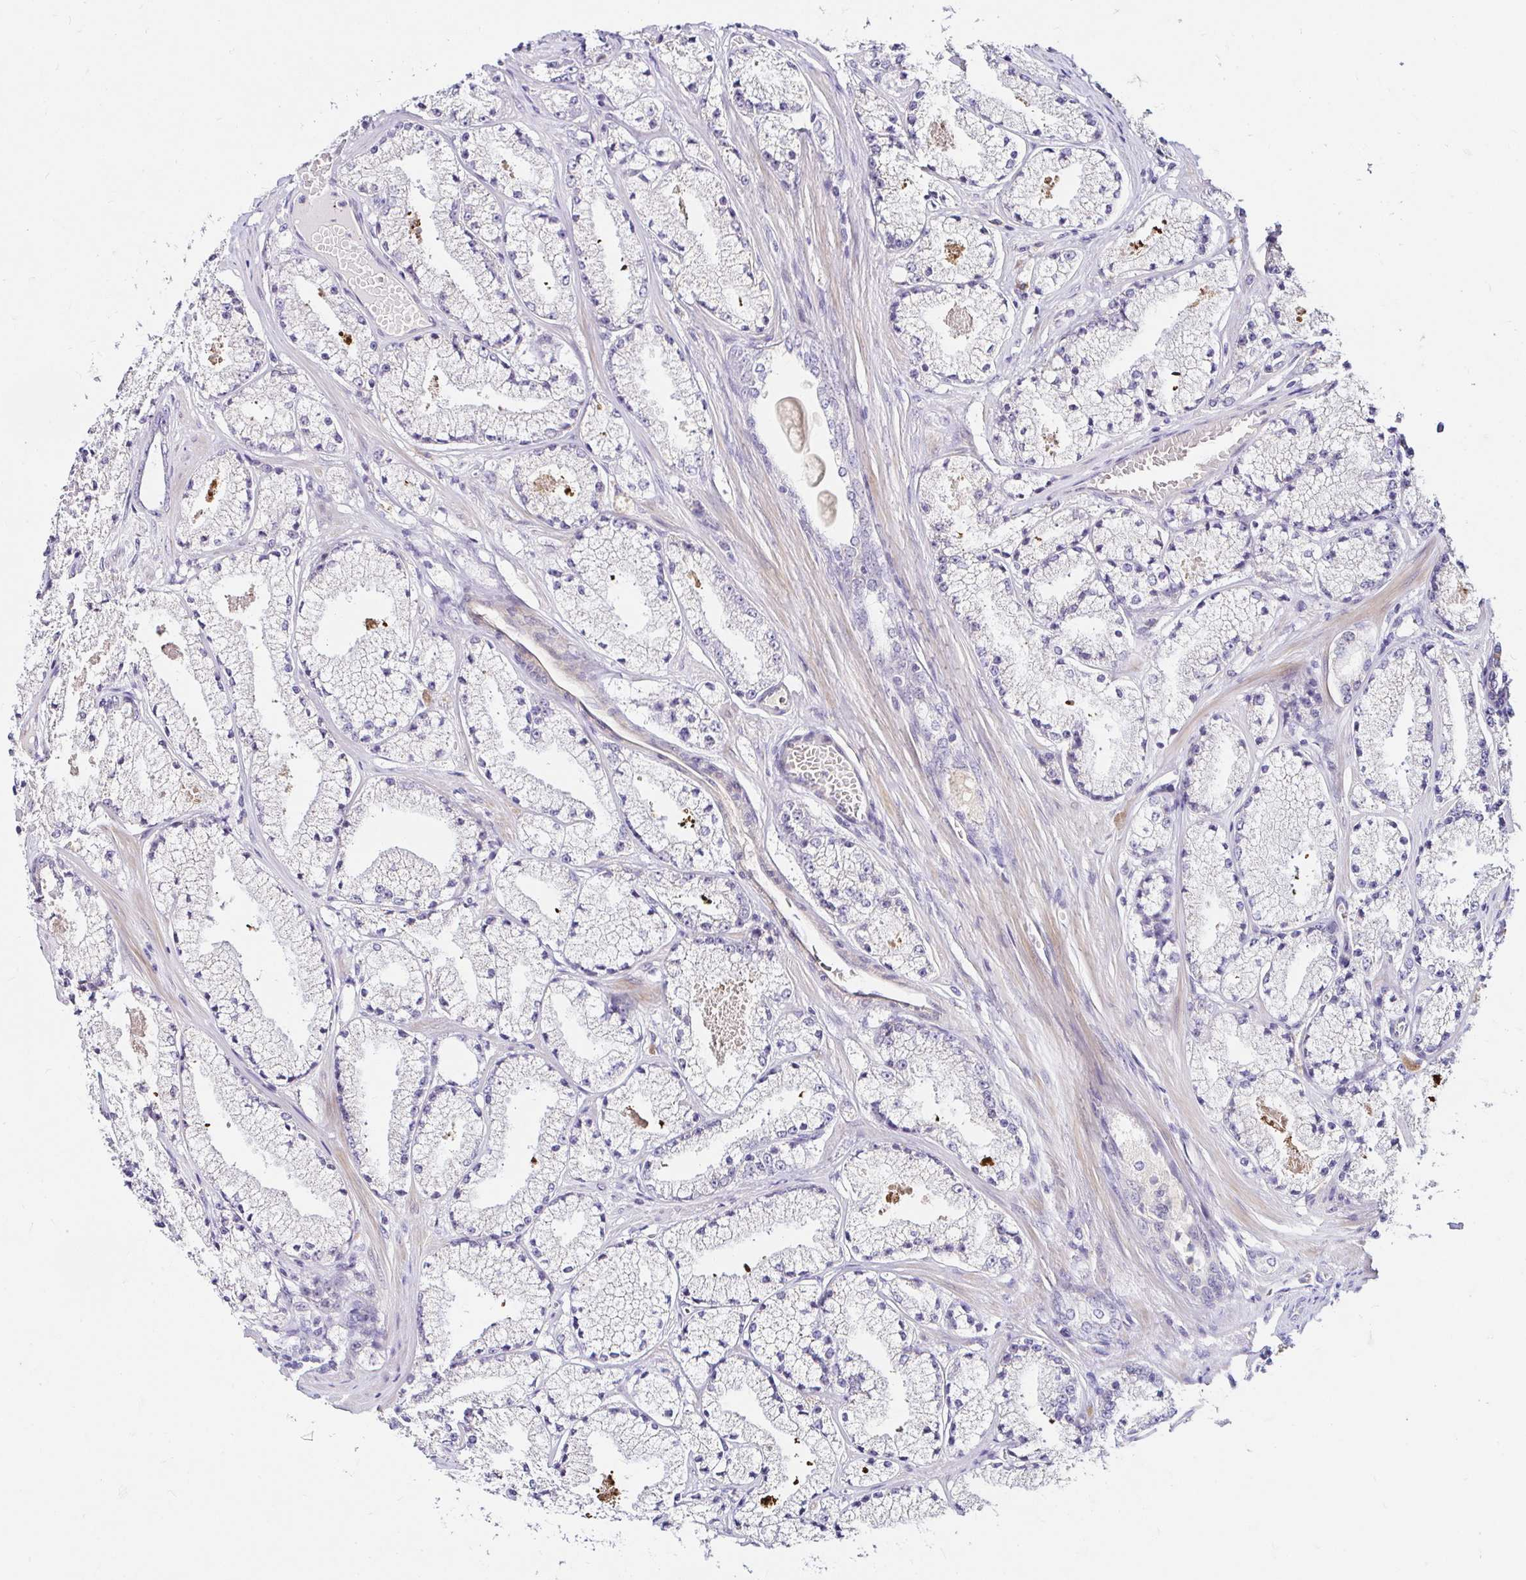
{"staining": {"intensity": "negative", "quantity": "none", "location": "none"}, "tissue": "prostate cancer", "cell_type": "Tumor cells", "image_type": "cancer", "snomed": [{"axis": "morphology", "description": "Adenocarcinoma, High grade"}, {"axis": "topography", "description": "Prostate"}], "caption": "Tumor cells are negative for protein expression in human adenocarcinoma (high-grade) (prostate).", "gene": "GUCY1A1", "patient": {"sex": "male", "age": 63}}